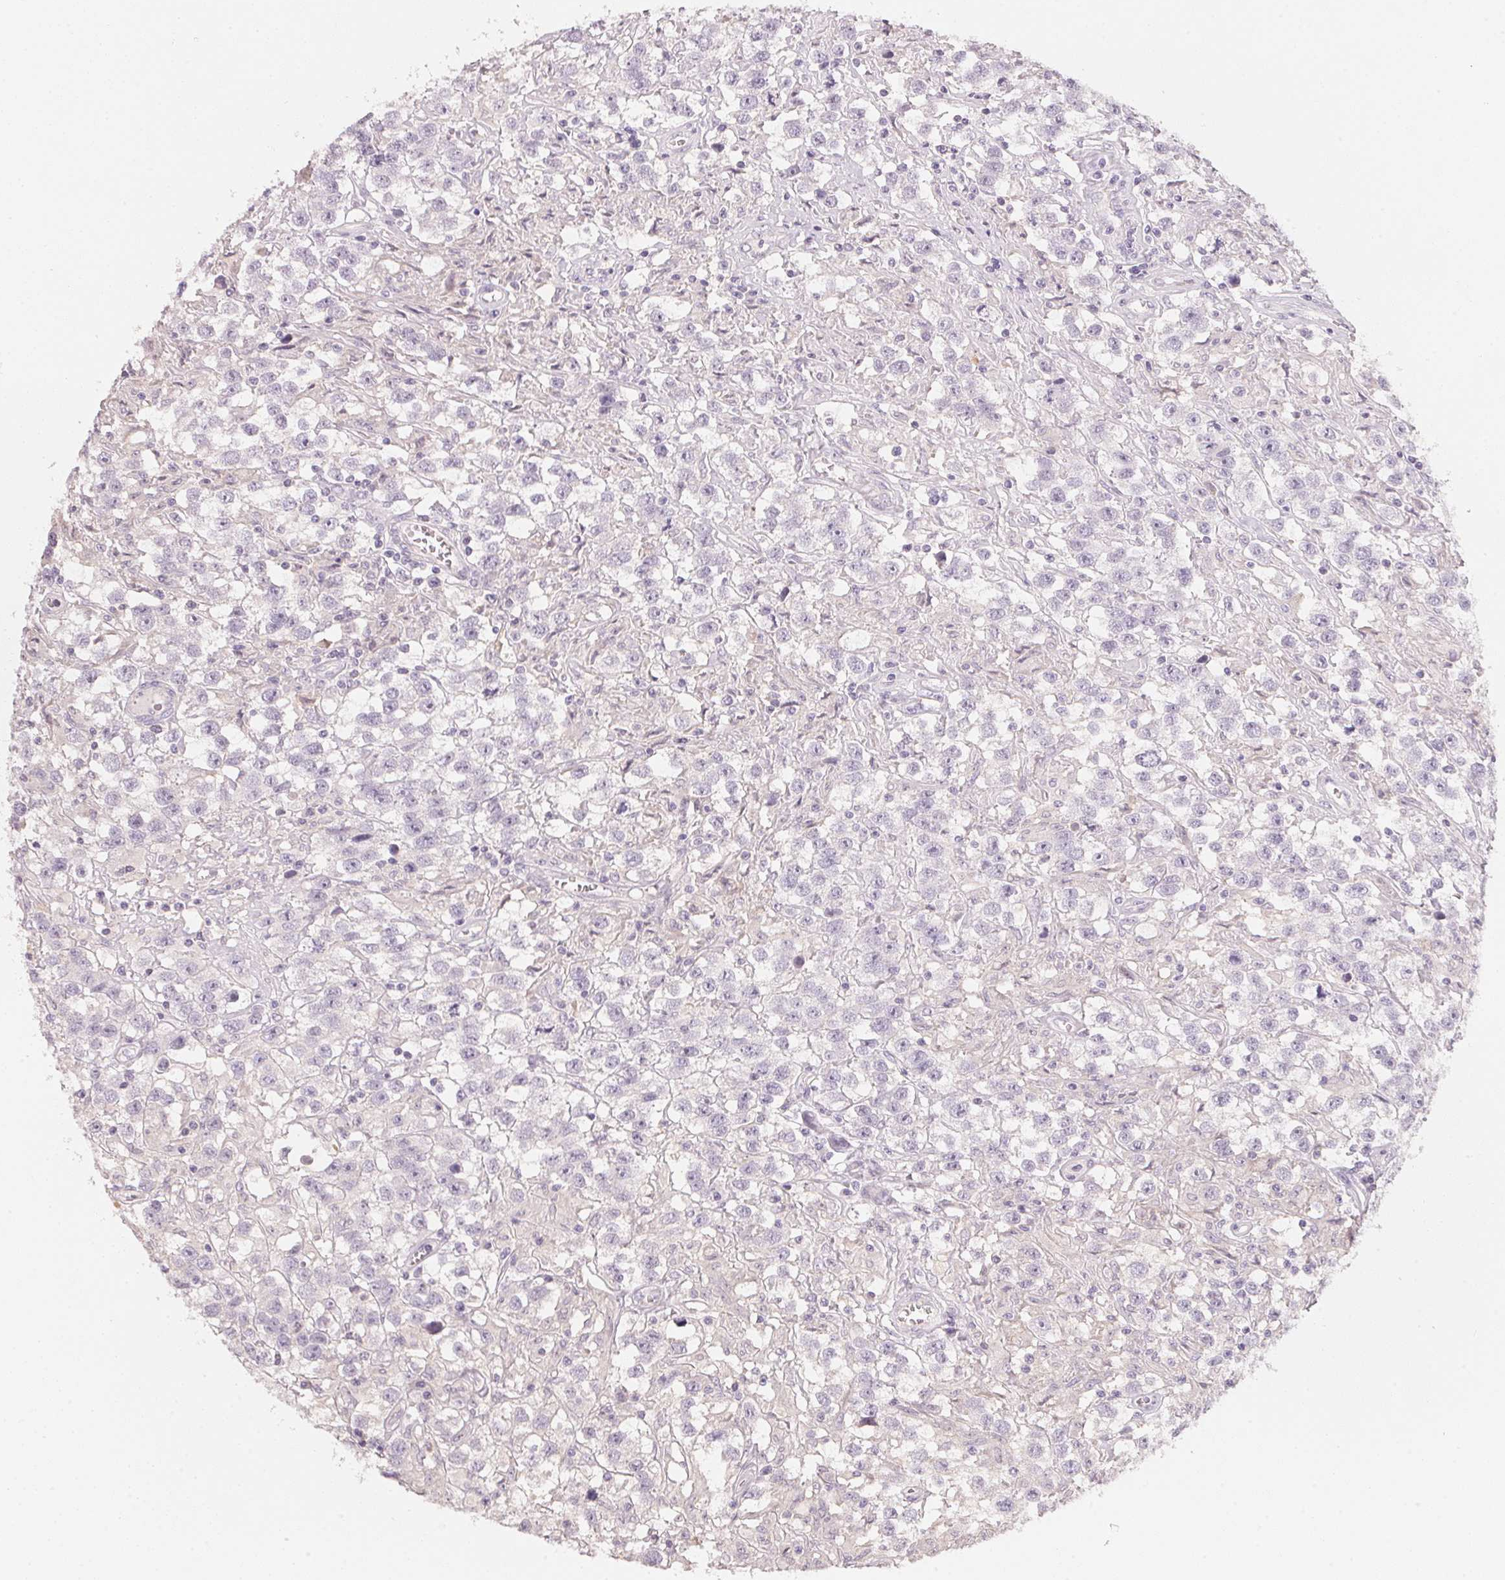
{"staining": {"intensity": "negative", "quantity": "none", "location": "none"}, "tissue": "testis cancer", "cell_type": "Tumor cells", "image_type": "cancer", "snomed": [{"axis": "morphology", "description": "Seminoma, NOS"}, {"axis": "topography", "description": "Testis"}], "caption": "DAB immunohistochemical staining of human testis seminoma shows no significant positivity in tumor cells.", "gene": "TREH", "patient": {"sex": "male", "age": 43}}